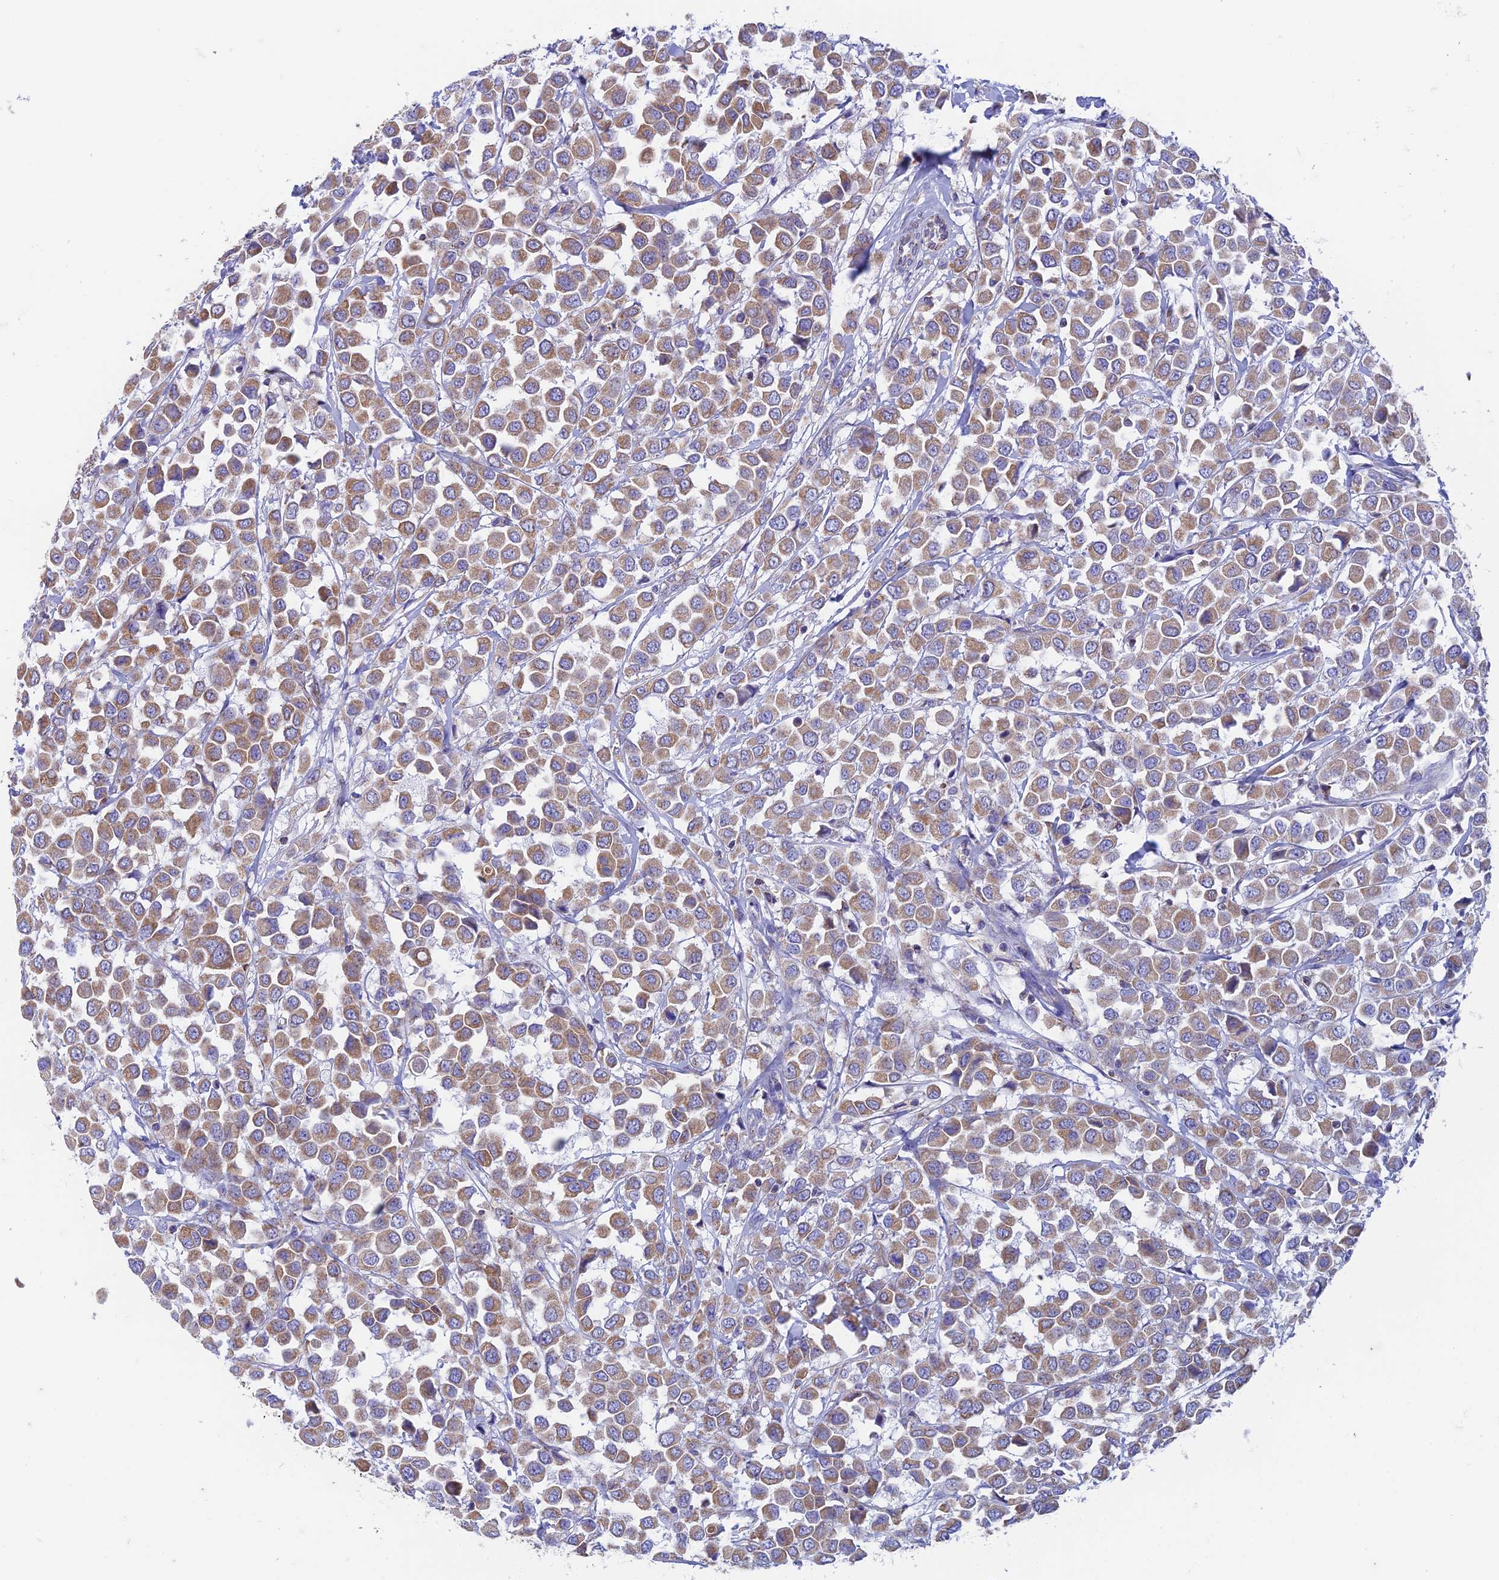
{"staining": {"intensity": "moderate", "quantity": ">75%", "location": "cytoplasmic/membranous"}, "tissue": "breast cancer", "cell_type": "Tumor cells", "image_type": "cancer", "snomed": [{"axis": "morphology", "description": "Duct carcinoma"}, {"axis": "topography", "description": "Breast"}], "caption": "Human breast invasive ductal carcinoma stained with a brown dye demonstrates moderate cytoplasmic/membranous positive expression in approximately >75% of tumor cells.", "gene": "ZNF181", "patient": {"sex": "female", "age": 61}}